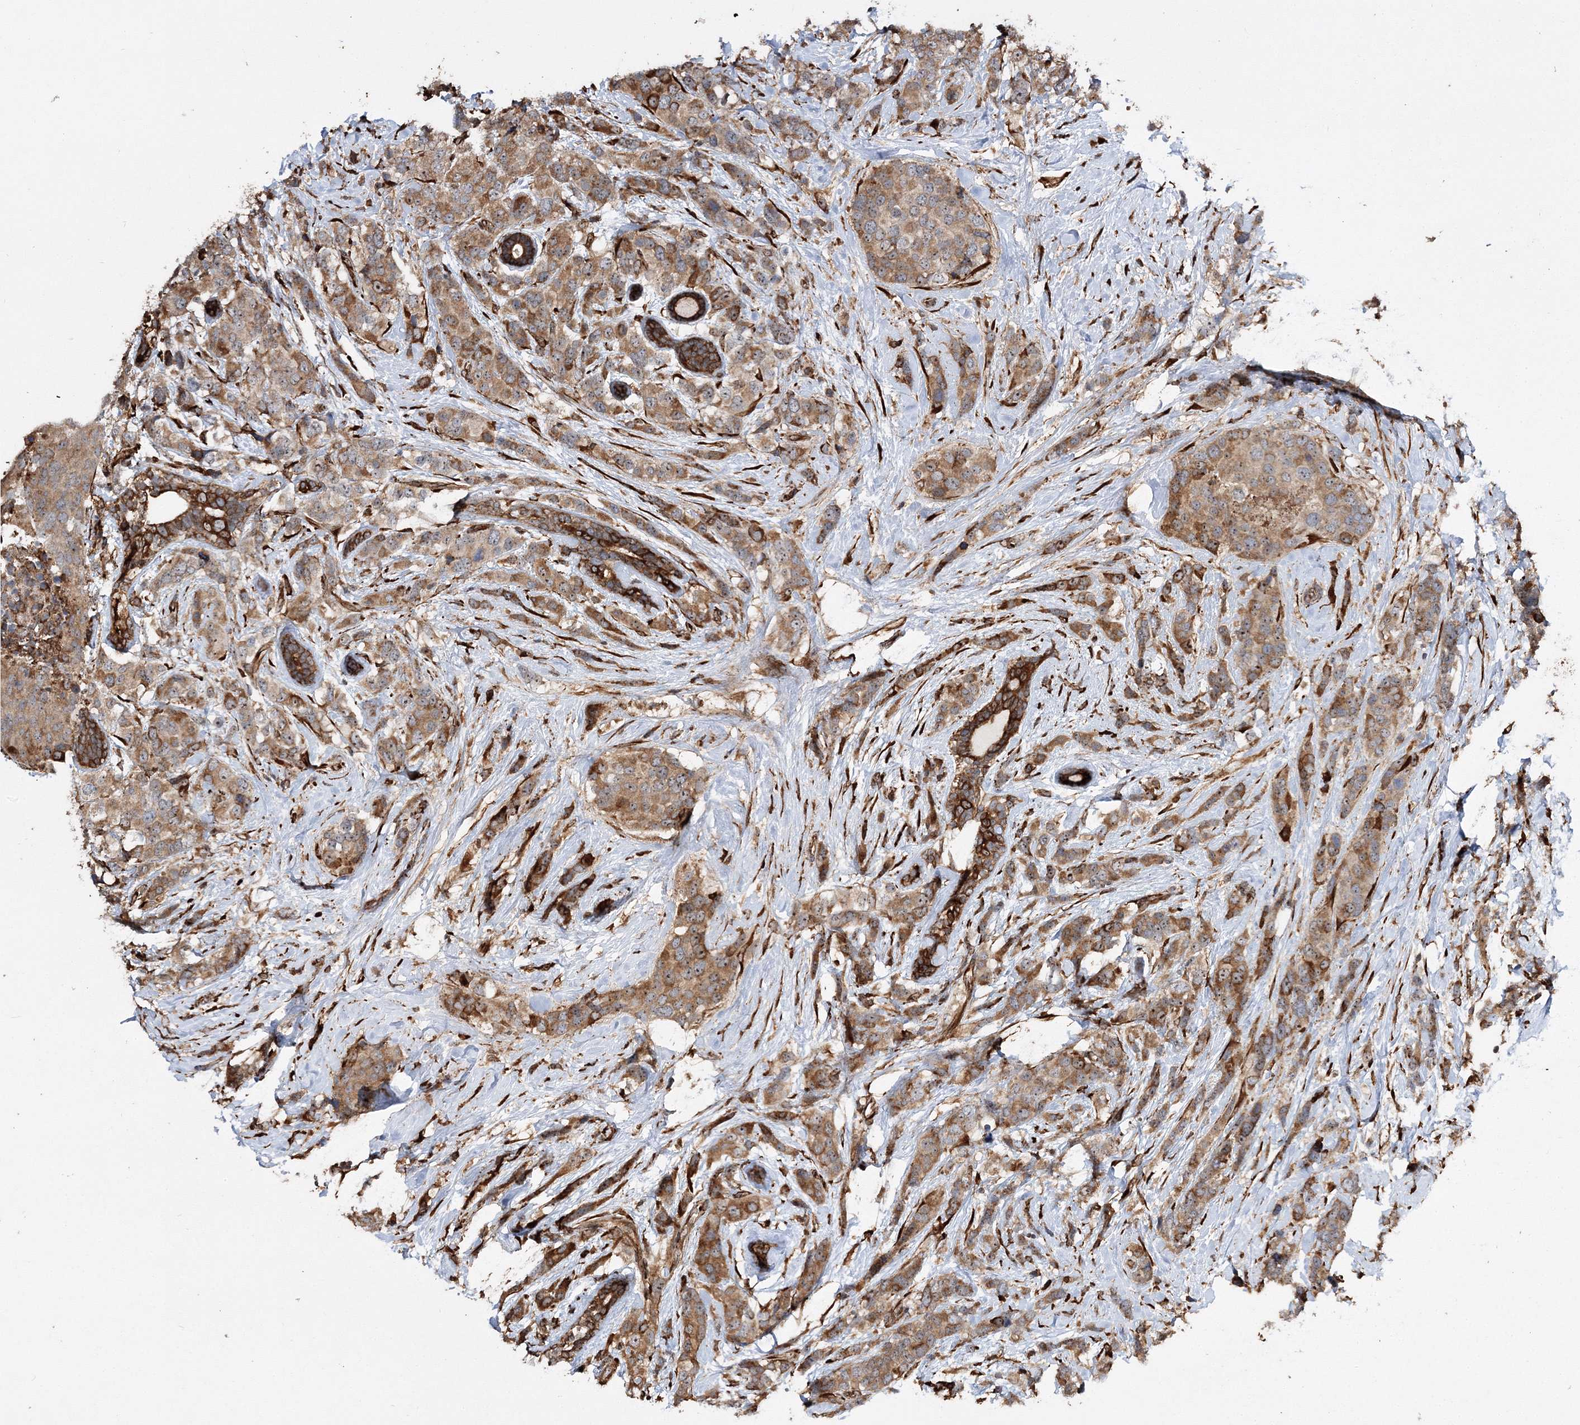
{"staining": {"intensity": "moderate", "quantity": ">75%", "location": "cytoplasmic/membranous"}, "tissue": "breast cancer", "cell_type": "Tumor cells", "image_type": "cancer", "snomed": [{"axis": "morphology", "description": "Lobular carcinoma"}, {"axis": "topography", "description": "Breast"}], "caption": "Breast cancer (lobular carcinoma) stained with DAB immunohistochemistry exhibits medium levels of moderate cytoplasmic/membranous expression in about >75% of tumor cells. Using DAB (brown) and hematoxylin (blue) stains, captured at high magnification using brightfield microscopy.", "gene": "SCRN3", "patient": {"sex": "female", "age": 59}}